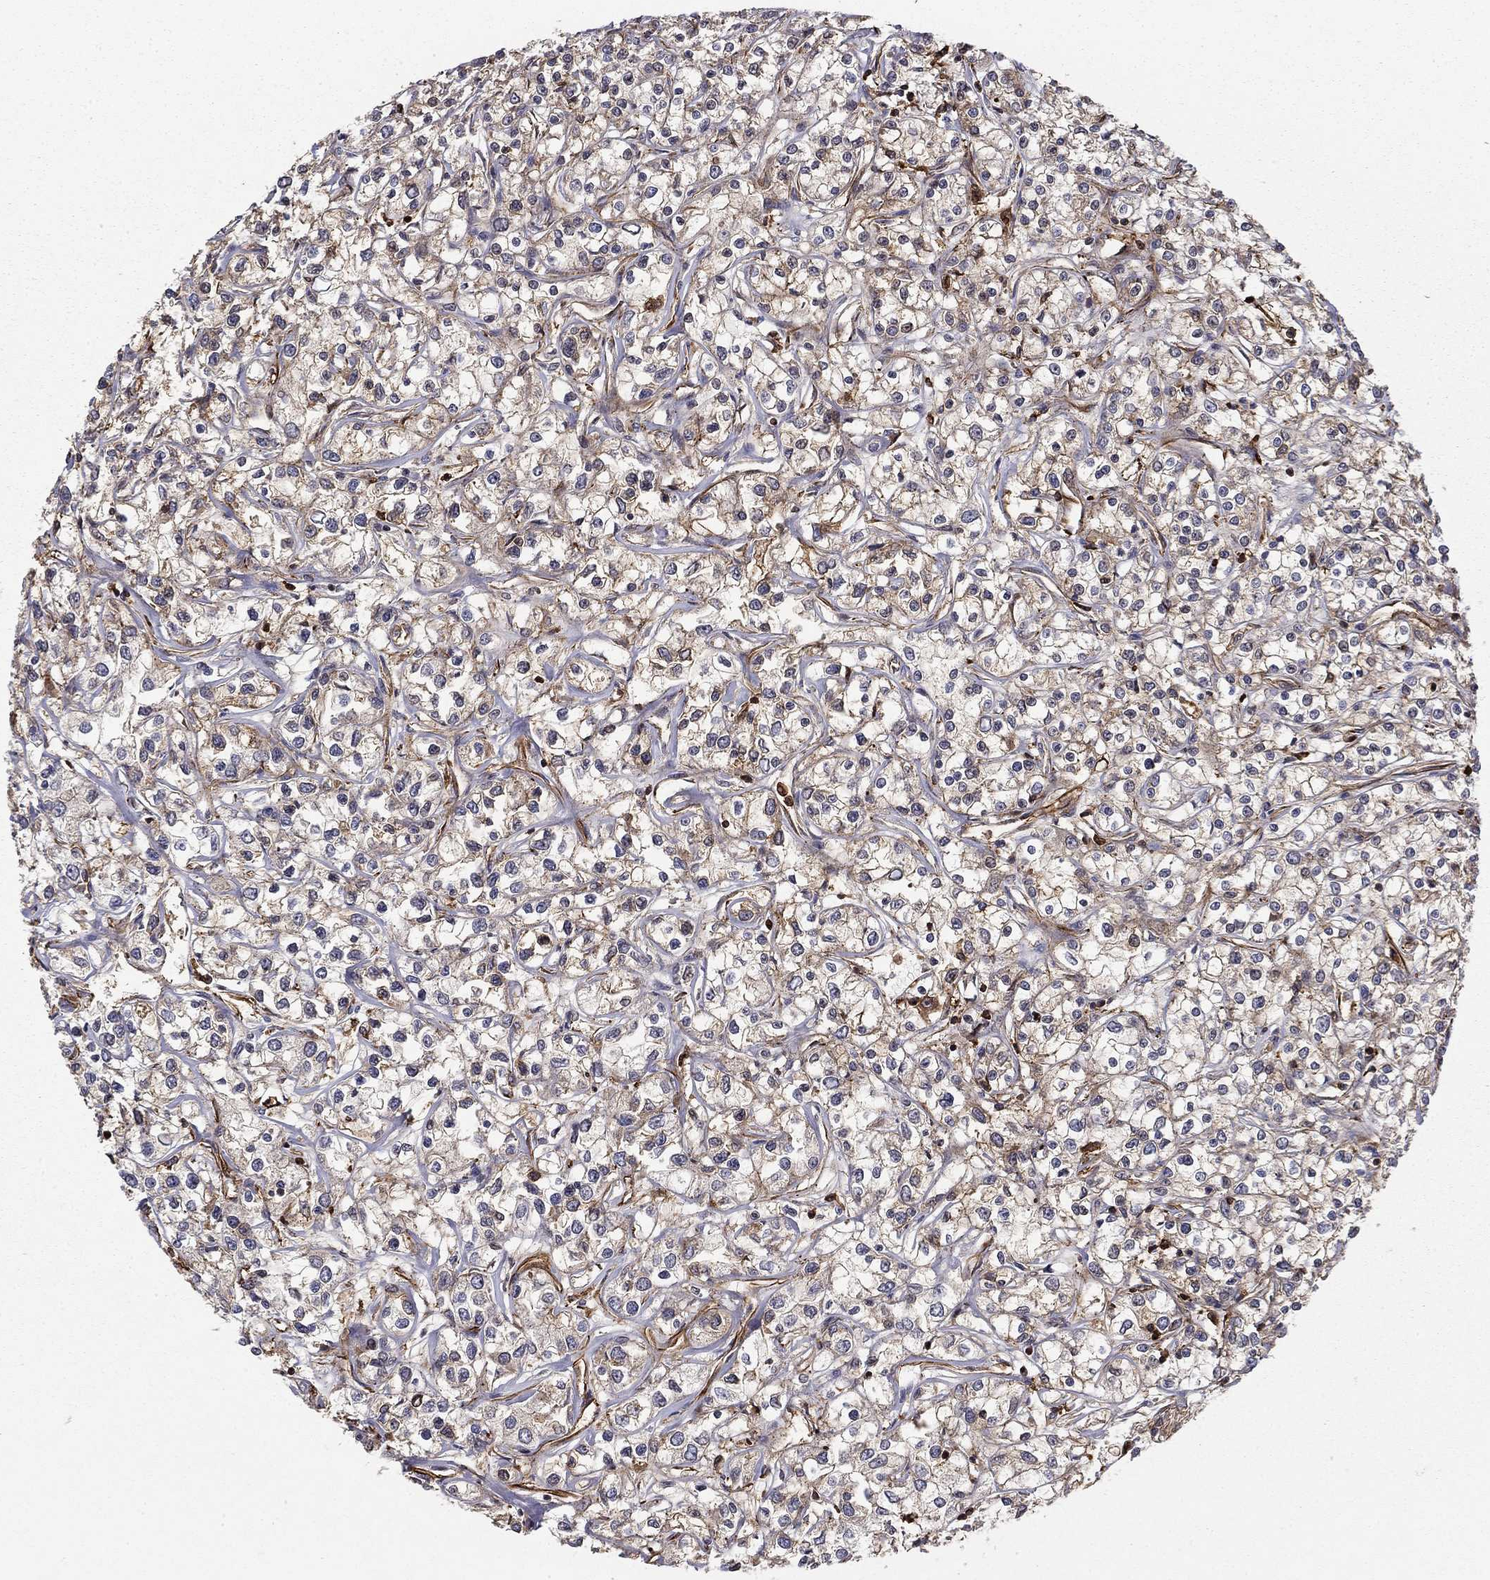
{"staining": {"intensity": "moderate", "quantity": "<25%", "location": "cytoplasmic/membranous"}, "tissue": "renal cancer", "cell_type": "Tumor cells", "image_type": "cancer", "snomed": [{"axis": "morphology", "description": "Adenocarcinoma, NOS"}, {"axis": "topography", "description": "Kidney"}], "caption": "Immunohistochemical staining of renal cancer (adenocarcinoma) exhibits low levels of moderate cytoplasmic/membranous protein staining in approximately <25% of tumor cells. (Stains: DAB (3,3'-diaminobenzidine) in brown, nuclei in blue, Microscopy: brightfield microscopy at high magnification).", "gene": "ADM", "patient": {"sex": "female", "age": 59}}